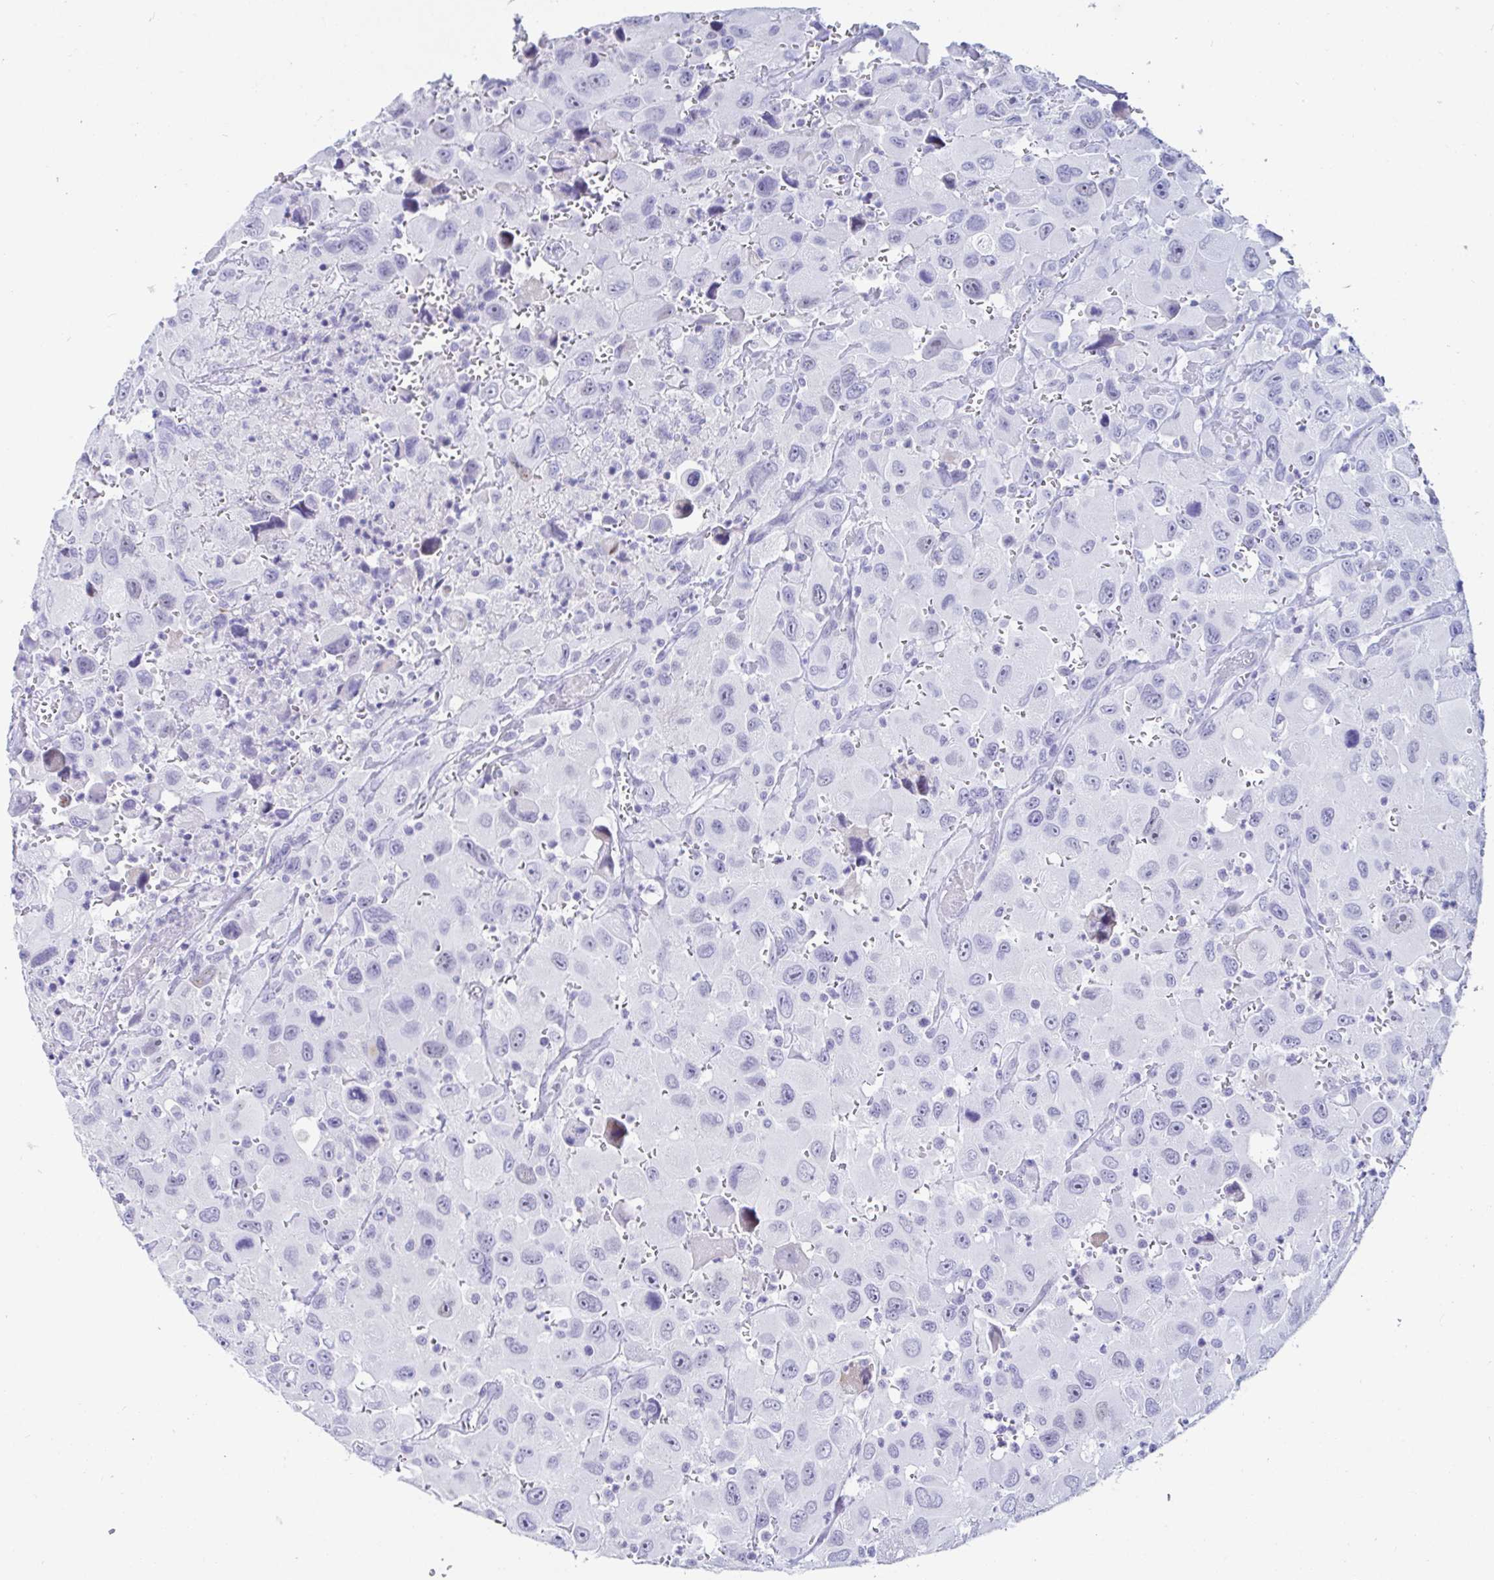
{"staining": {"intensity": "negative", "quantity": "none", "location": "none"}, "tissue": "head and neck cancer", "cell_type": "Tumor cells", "image_type": "cancer", "snomed": [{"axis": "morphology", "description": "Squamous cell carcinoma, NOS"}, {"axis": "morphology", "description": "Squamous cell carcinoma, metastatic, NOS"}, {"axis": "topography", "description": "Oral tissue"}, {"axis": "topography", "description": "Head-Neck"}], "caption": "IHC image of human squamous cell carcinoma (head and neck) stained for a protein (brown), which displays no positivity in tumor cells.", "gene": "OR10K1", "patient": {"sex": "female", "age": 85}}